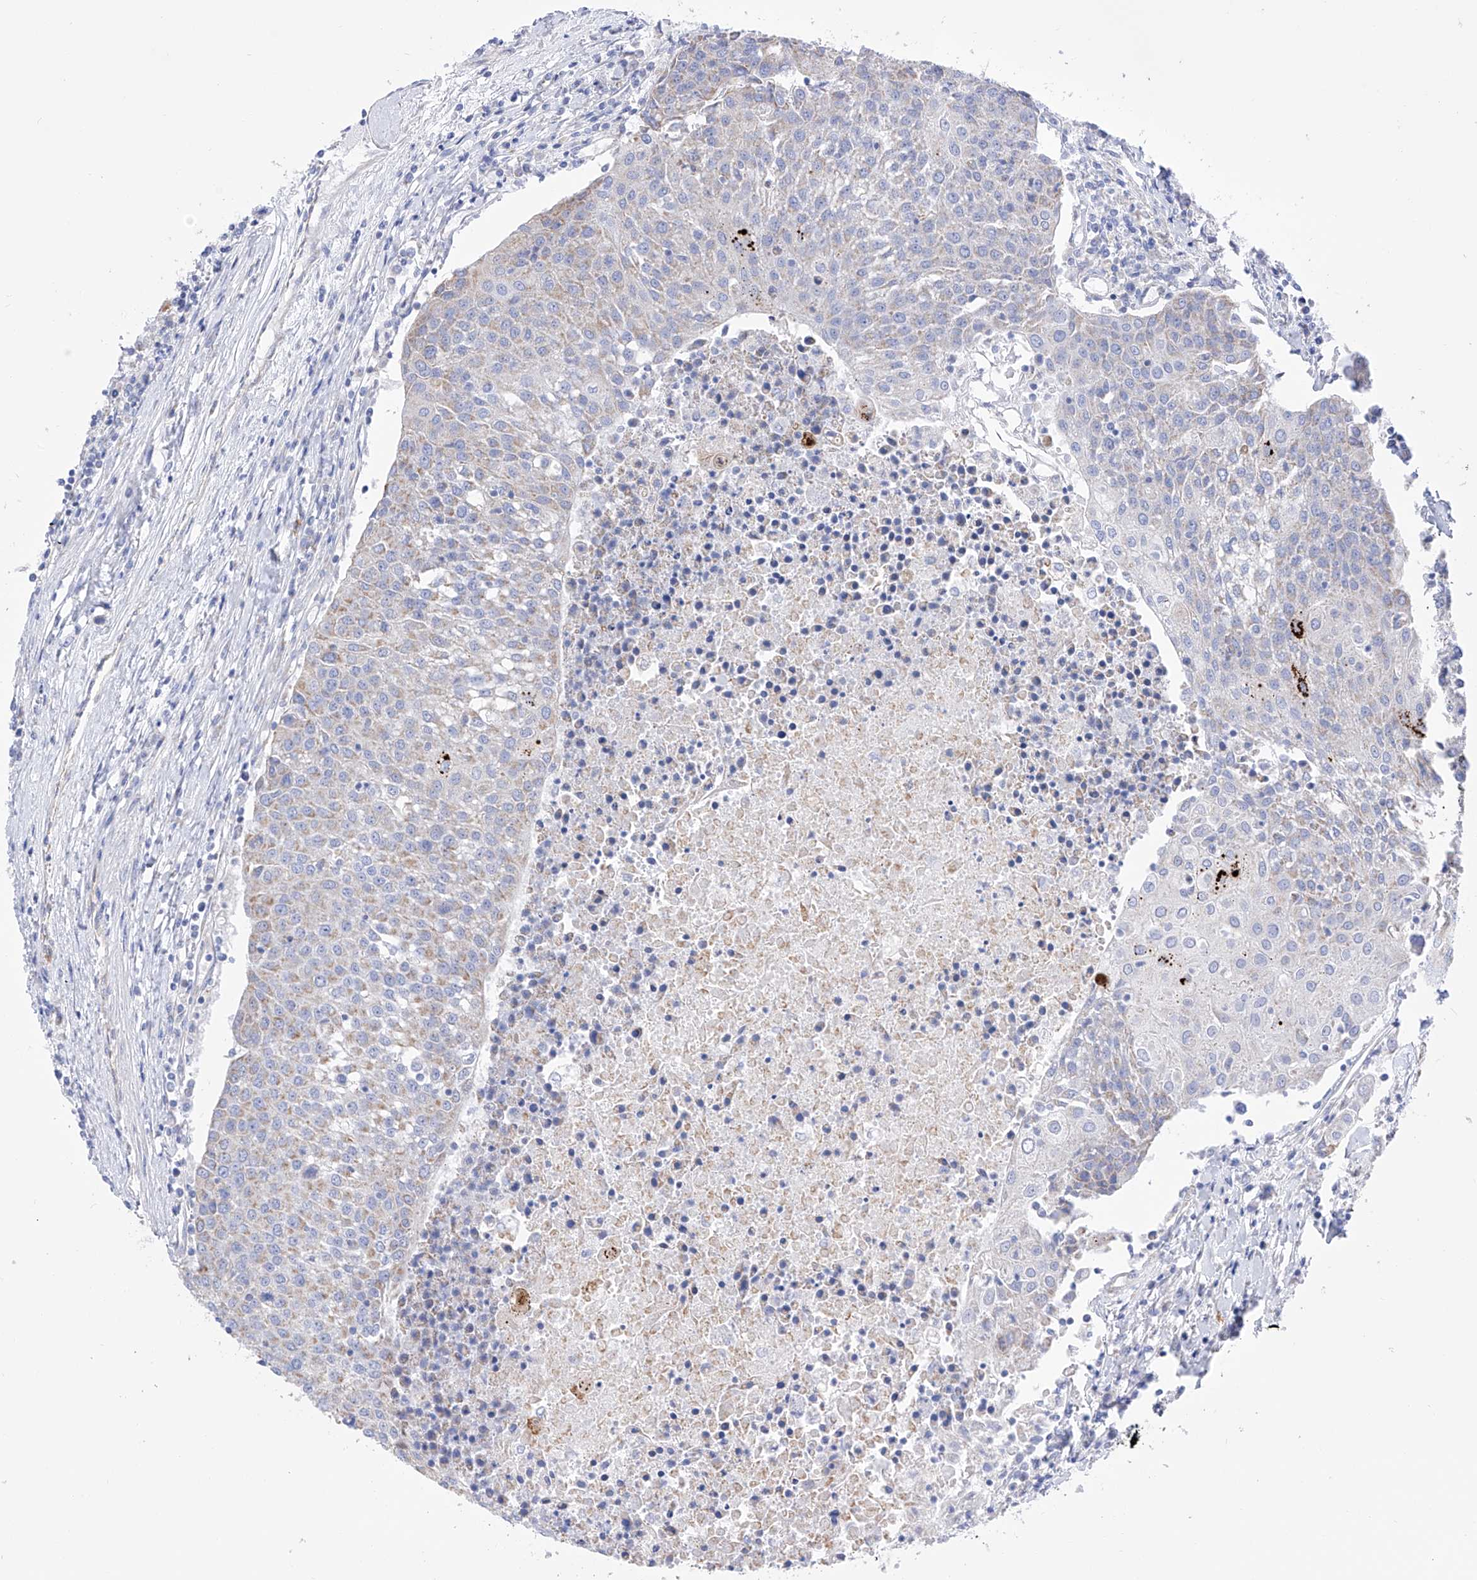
{"staining": {"intensity": "weak", "quantity": "25%-75%", "location": "cytoplasmic/membranous"}, "tissue": "urothelial cancer", "cell_type": "Tumor cells", "image_type": "cancer", "snomed": [{"axis": "morphology", "description": "Urothelial carcinoma, High grade"}, {"axis": "topography", "description": "Urinary bladder"}], "caption": "High-power microscopy captured an IHC micrograph of urothelial carcinoma (high-grade), revealing weak cytoplasmic/membranous staining in approximately 25%-75% of tumor cells. The staining was performed using DAB to visualize the protein expression in brown, while the nuclei were stained in blue with hematoxylin (Magnification: 20x).", "gene": "FLG", "patient": {"sex": "female", "age": 85}}